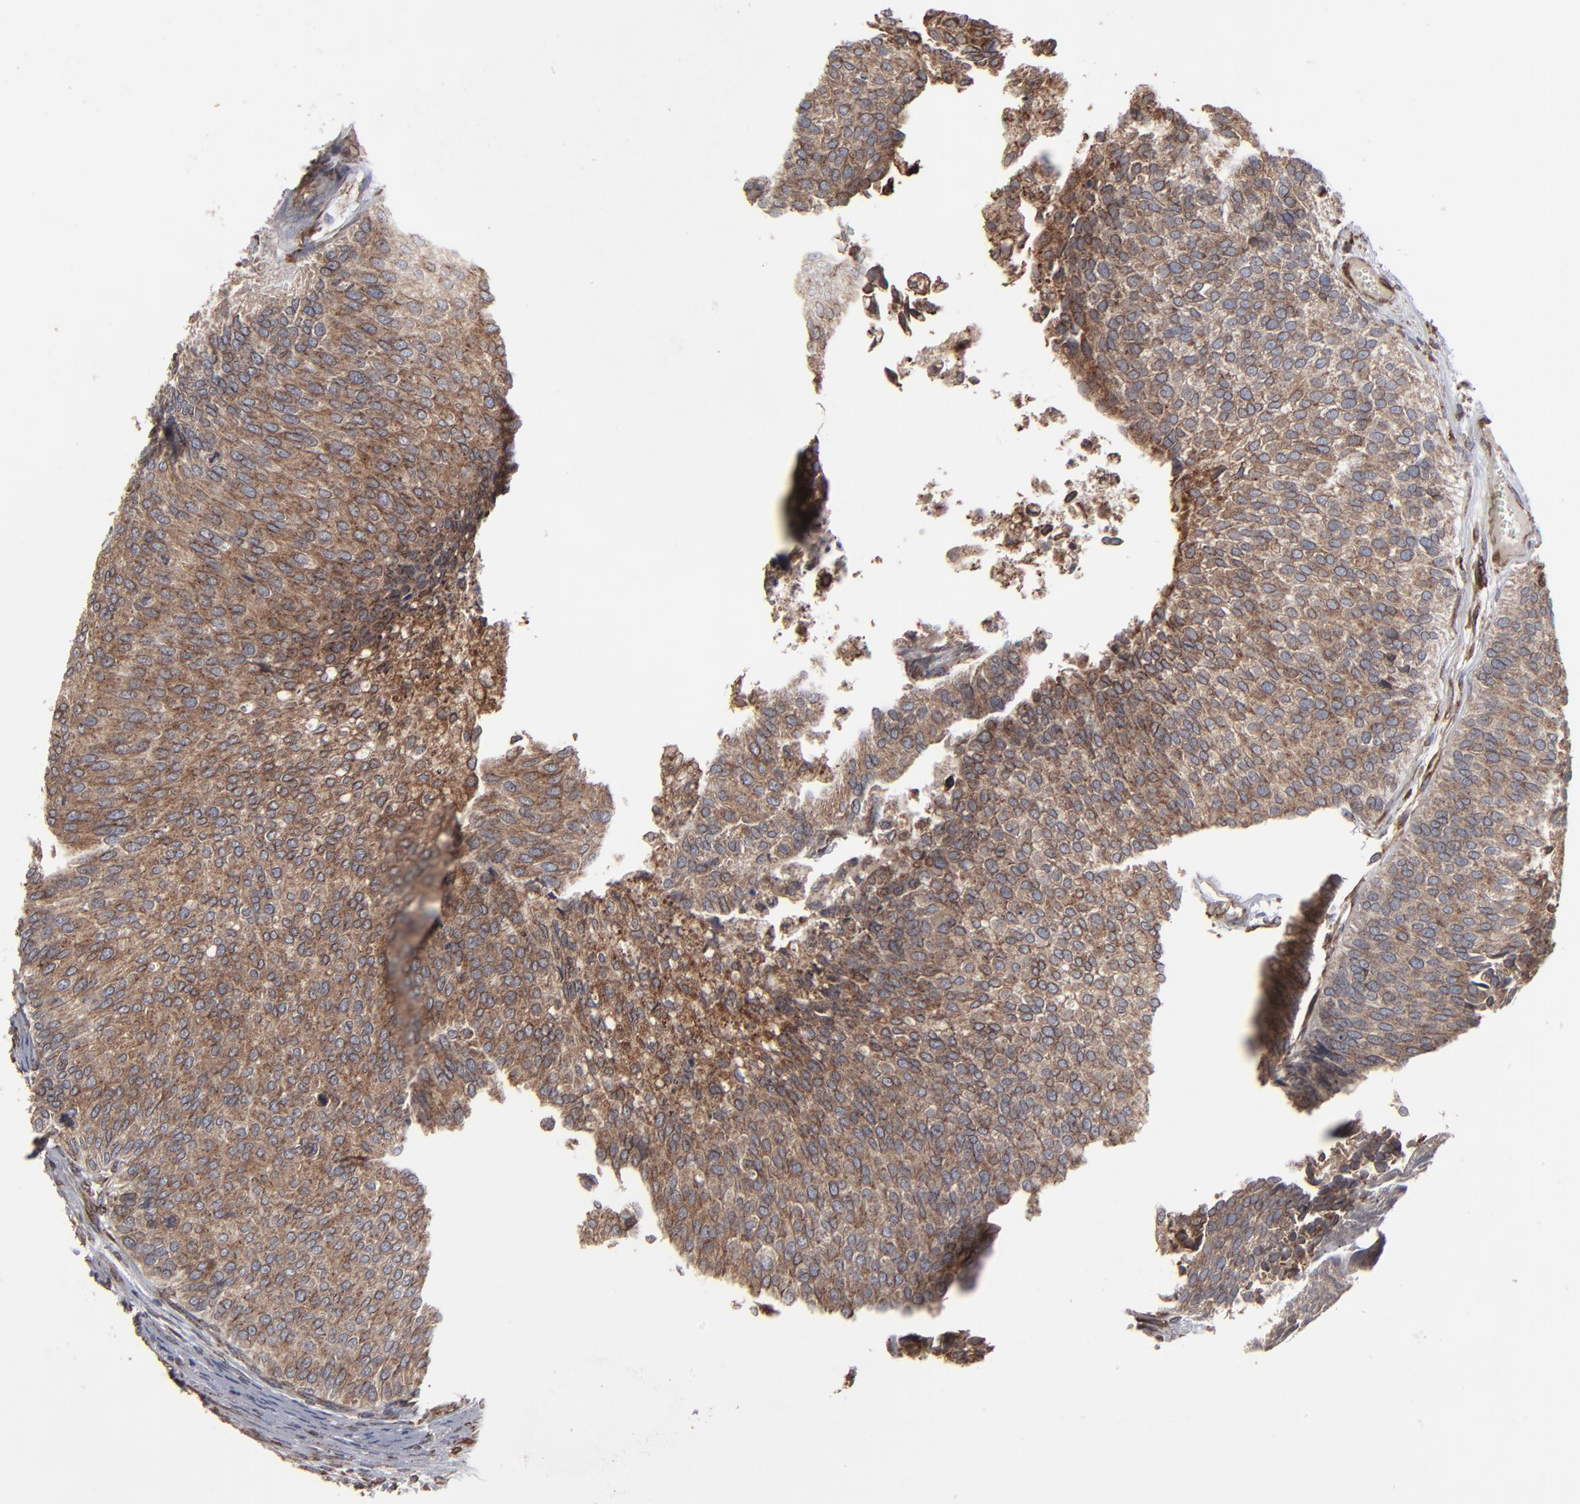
{"staining": {"intensity": "moderate", "quantity": ">75%", "location": "cytoplasmic/membranous"}, "tissue": "urothelial cancer", "cell_type": "Tumor cells", "image_type": "cancer", "snomed": [{"axis": "morphology", "description": "Urothelial carcinoma, Low grade"}, {"axis": "topography", "description": "Urinary bladder"}], "caption": "Protein positivity by immunohistochemistry (IHC) shows moderate cytoplasmic/membranous staining in about >75% of tumor cells in urothelial carcinoma (low-grade).", "gene": "CNIH1", "patient": {"sex": "male", "age": 84}}